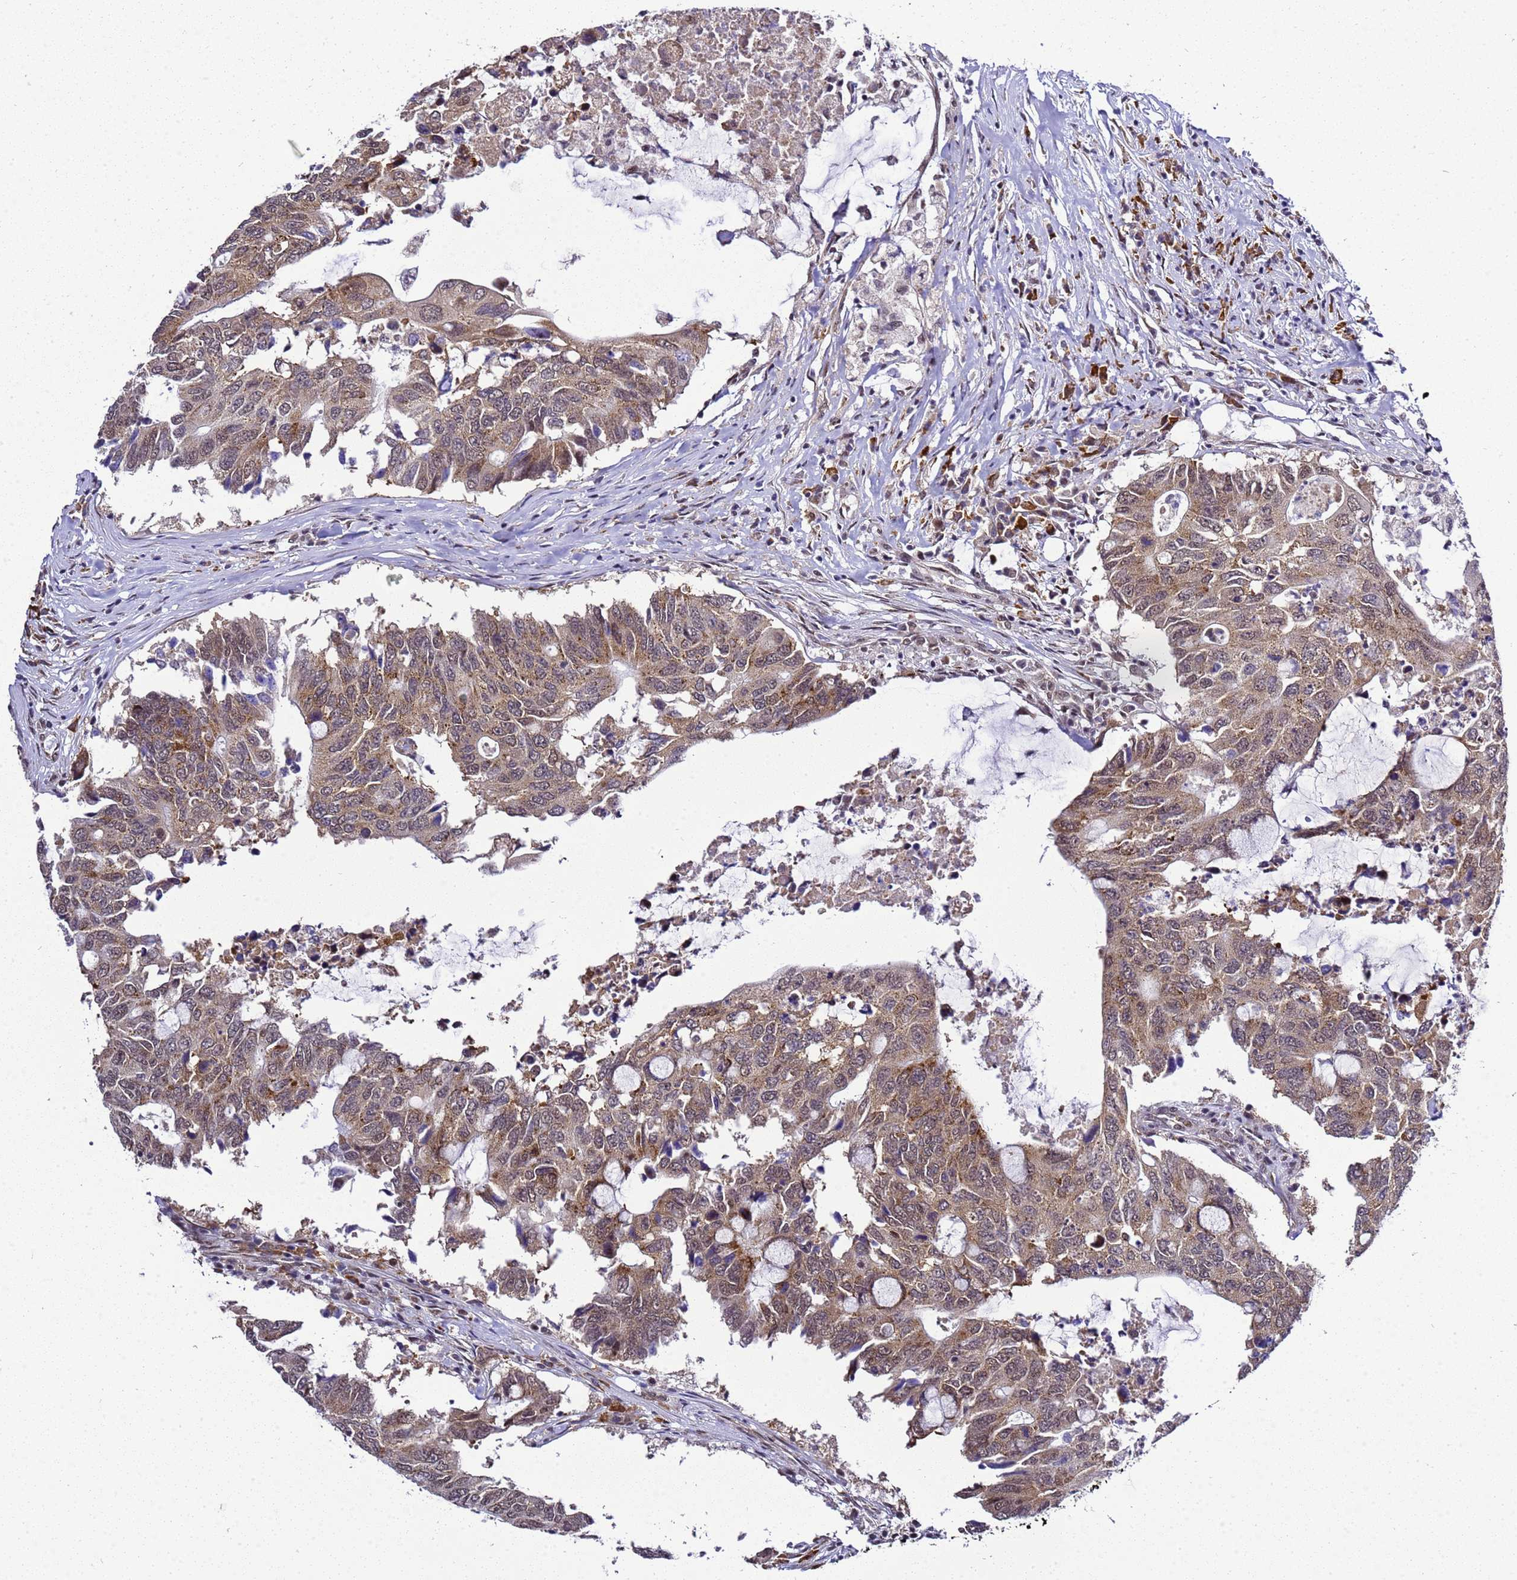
{"staining": {"intensity": "moderate", "quantity": ">75%", "location": "cytoplasmic/membranous"}, "tissue": "colorectal cancer", "cell_type": "Tumor cells", "image_type": "cancer", "snomed": [{"axis": "morphology", "description": "Adenocarcinoma, NOS"}, {"axis": "topography", "description": "Colon"}], "caption": "Immunohistochemistry image of human colorectal cancer stained for a protein (brown), which shows medium levels of moderate cytoplasmic/membranous positivity in about >75% of tumor cells.", "gene": "SMN1", "patient": {"sex": "male", "age": 71}}